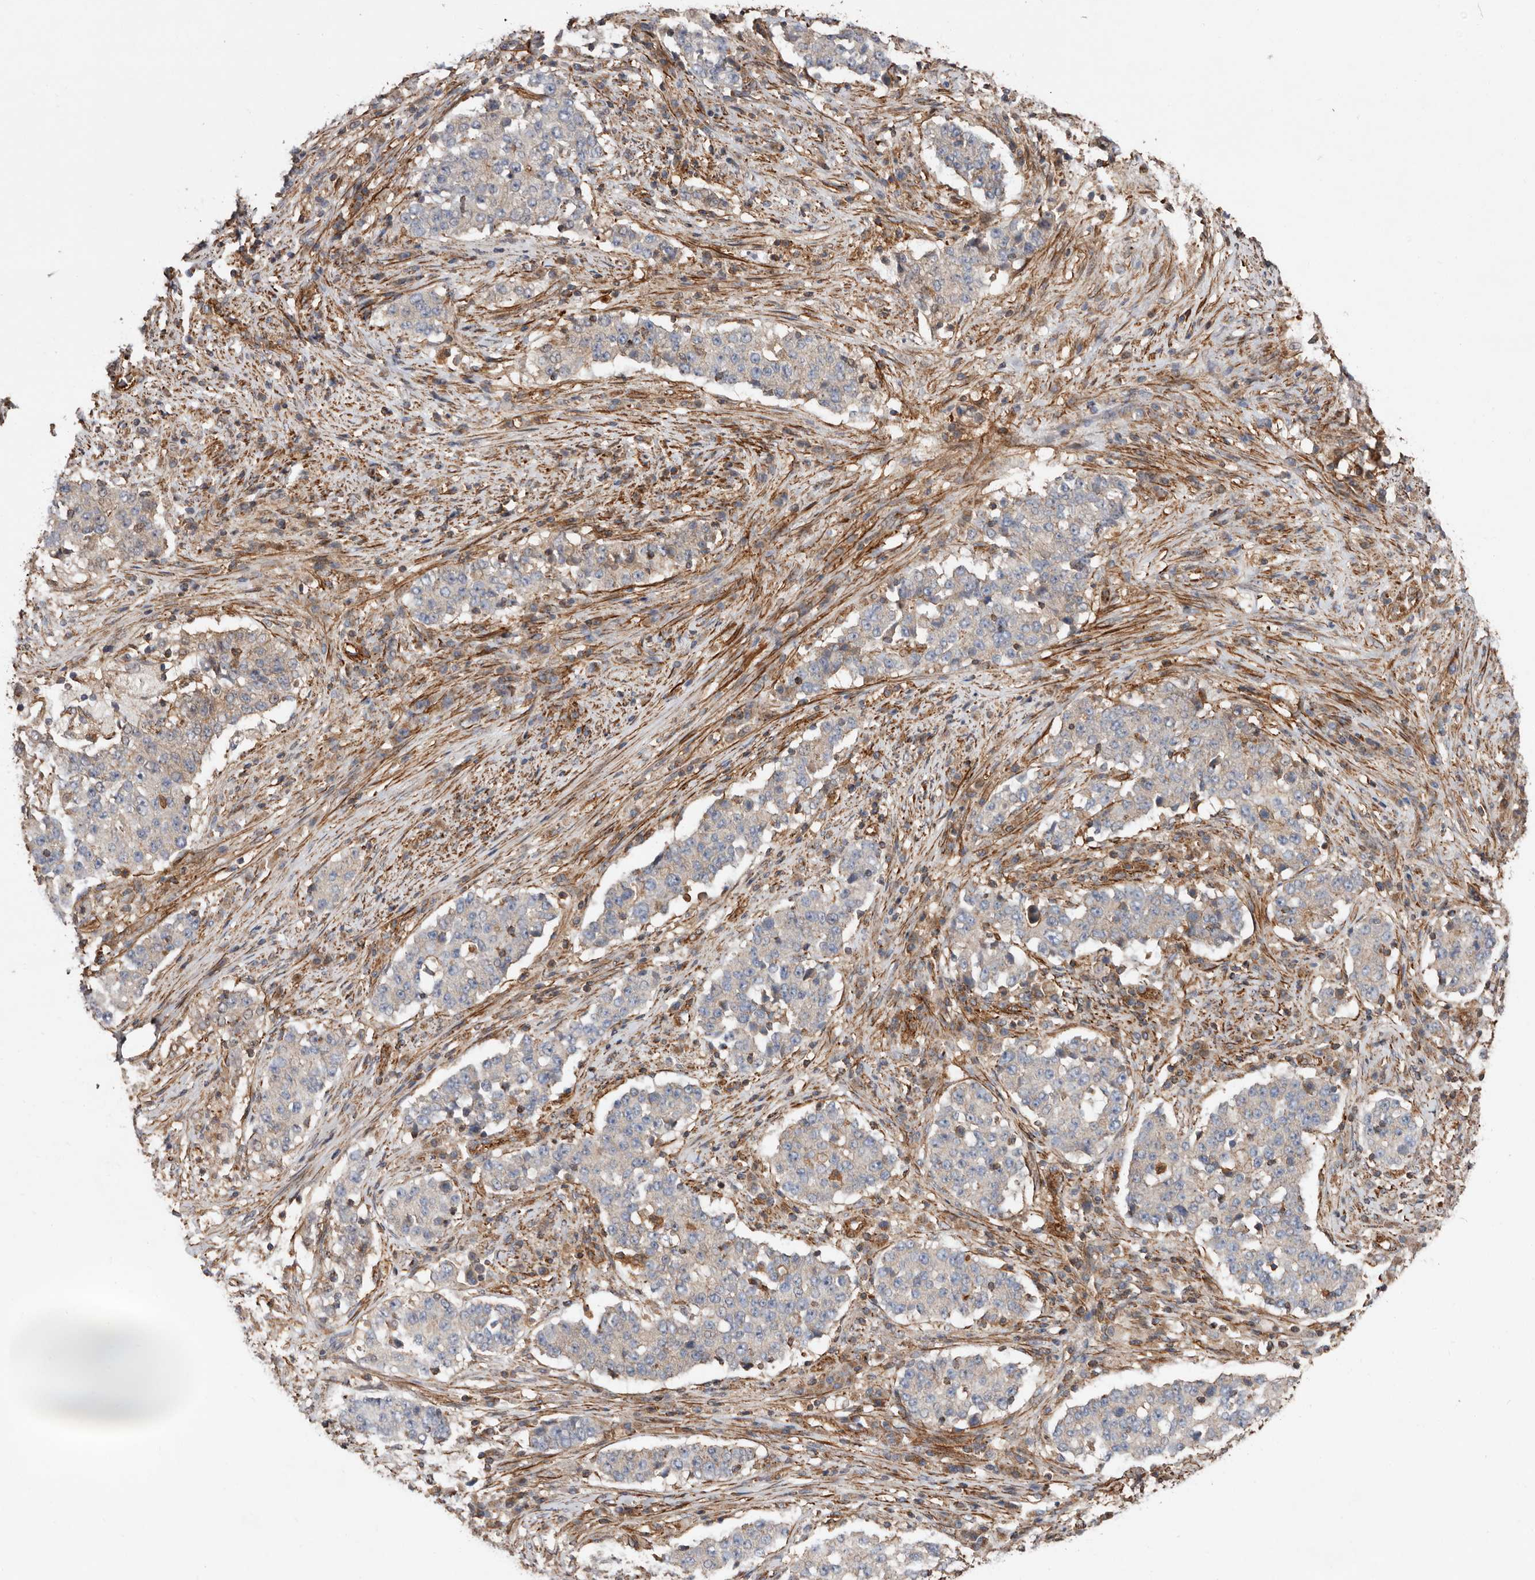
{"staining": {"intensity": "weak", "quantity": "<25%", "location": "cytoplasmic/membranous"}, "tissue": "stomach cancer", "cell_type": "Tumor cells", "image_type": "cancer", "snomed": [{"axis": "morphology", "description": "Adenocarcinoma, NOS"}, {"axis": "topography", "description": "Stomach"}], "caption": "Tumor cells show no significant staining in adenocarcinoma (stomach).", "gene": "TMC7", "patient": {"sex": "male", "age": 59}}